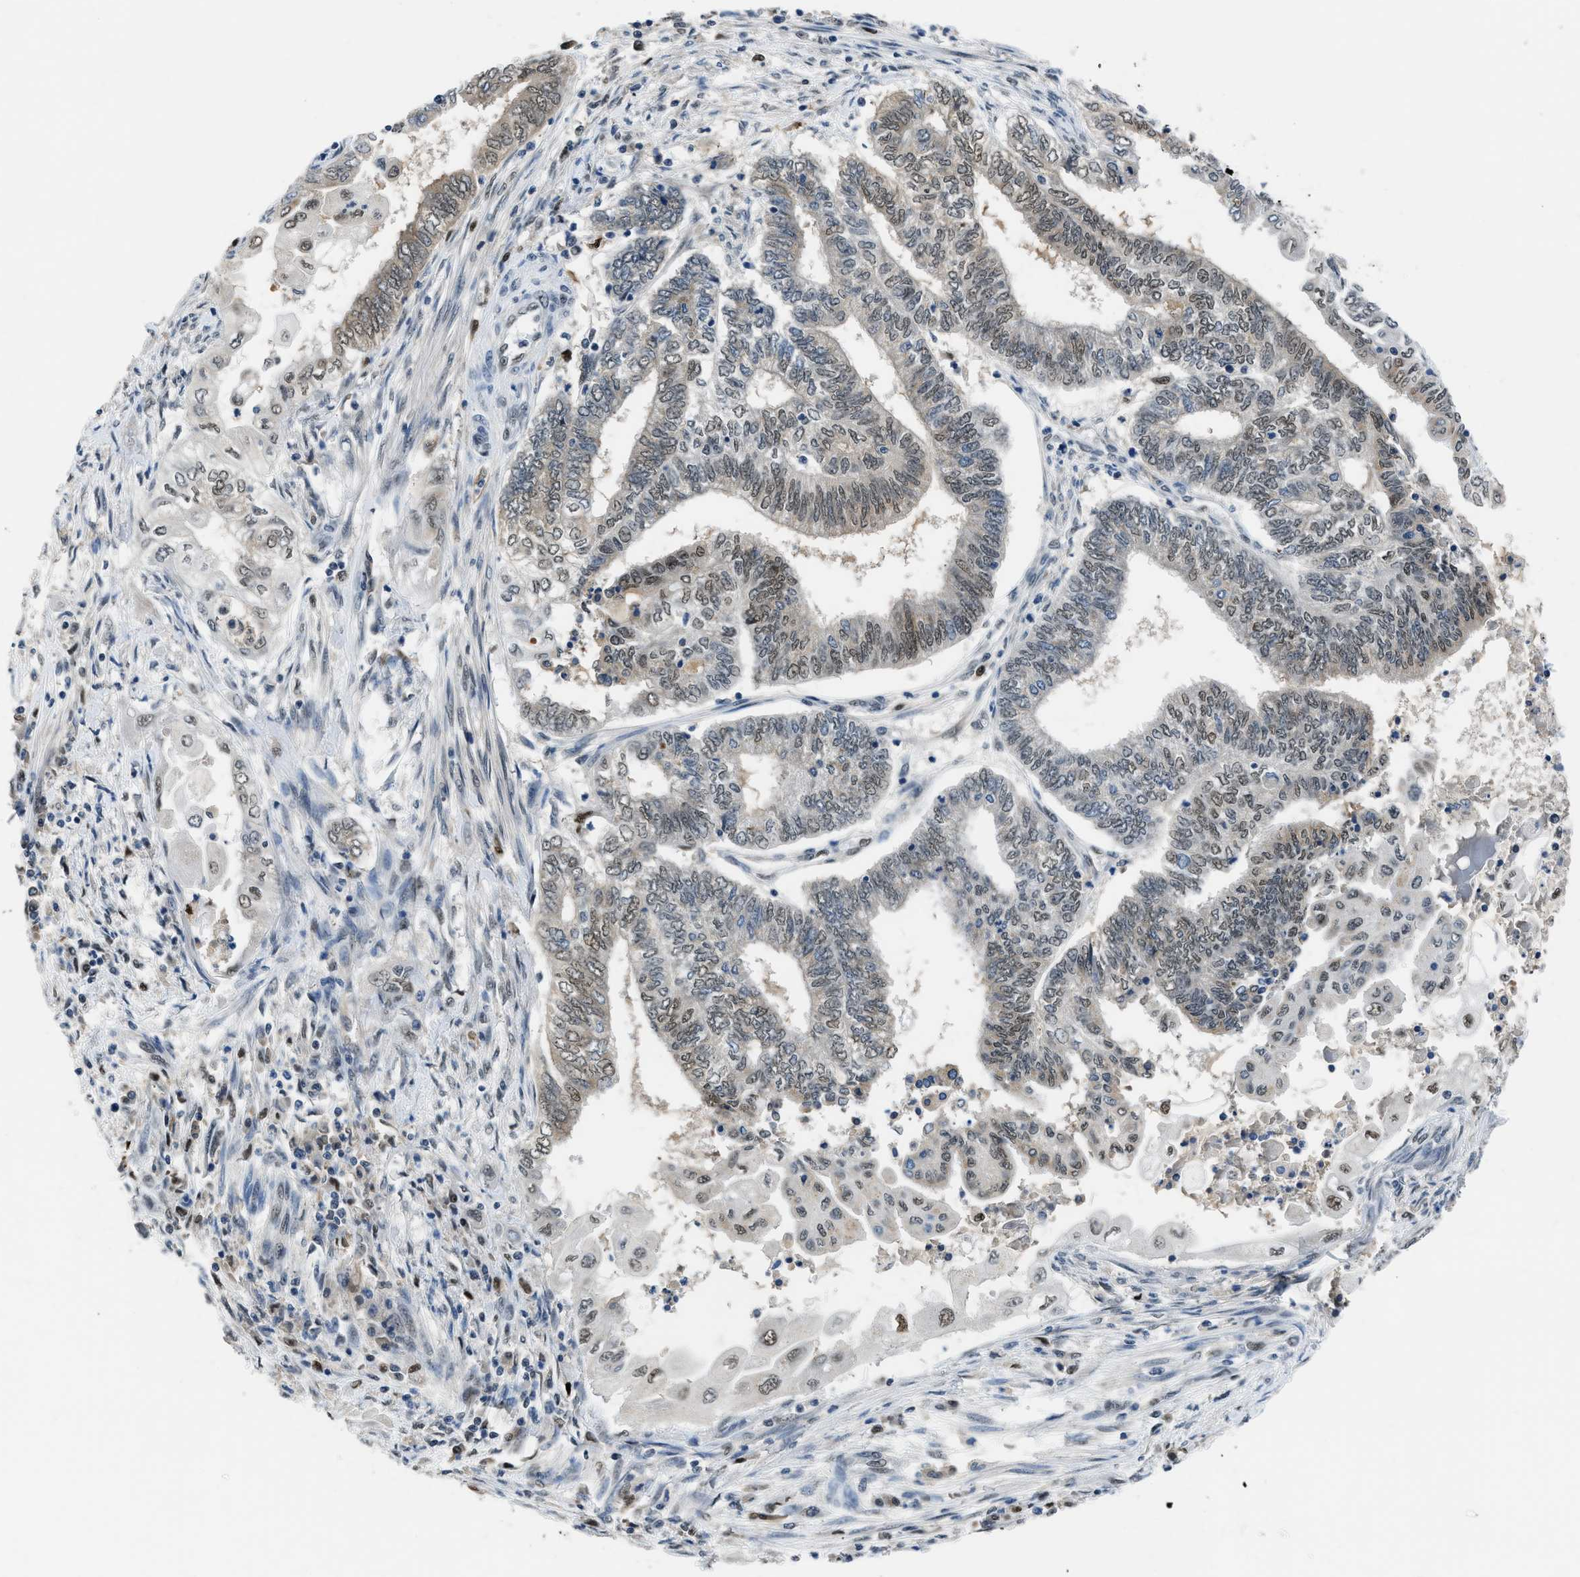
{"staining": {"intensity": "weak", "quantity": "<25%", "location": "nuclear"}, "tissue": "endometrial cancer", "cell_type": "Tumor cells", "image_type": "cancer", "snomed": [{"axis": "morphology", "description": "Adenocarcinoma, NOS"}, {"axis": "topography", "description": "Uterus"}, {"axis": "topography", "description": "Endometrium"}], "caption": "IHC of endometrial cancer reveals no staining in tumor cells. (DAB immunohistochemistry visualized using brightfield microscopy, high magnification).", "gene": "ALX1", "patient": {"sex": "female", "age": 70}}